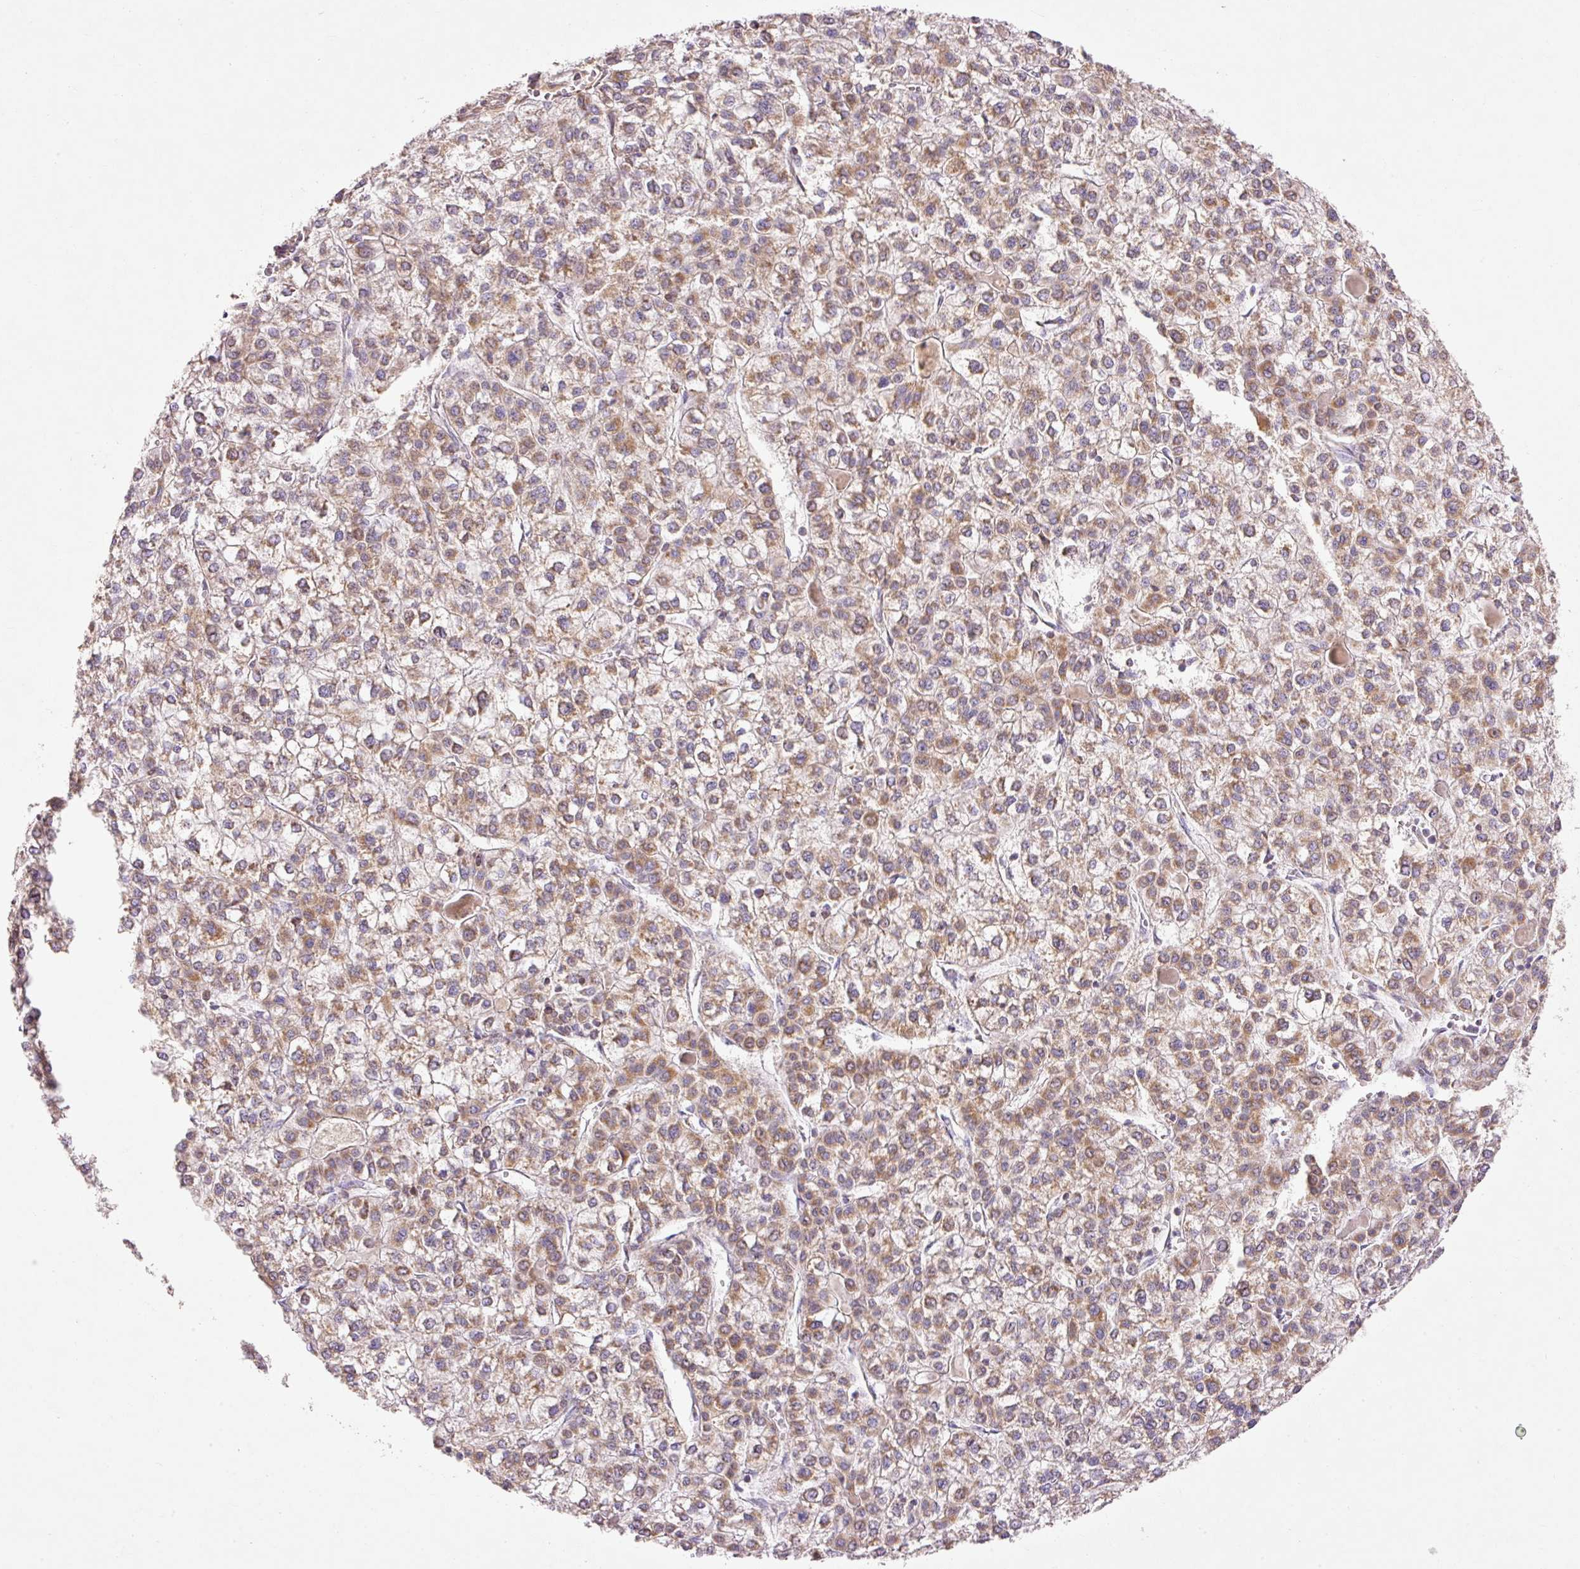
{"staining": {"intensity": "moderate", "quantity": ">75%", "location": "cytoplasmic/membranous"}, "tissue": "liver cancer", "cell_type": "Tumor cells", "image_type": "cancer", "snomed": [{"axis": "morphology", "description": "Carcinoma, Hepatocellular, NOS"}, {"axis": "topography", "description": "Liver"}], "caption": "Moderate cytoplasmic/membranous expression for a protein is identified in about >75% of tumor cells of liver cancer using immunohistochemistry (IHC).", "gene": "IMMT", "patient": {"sex": "female", "age": 43}}